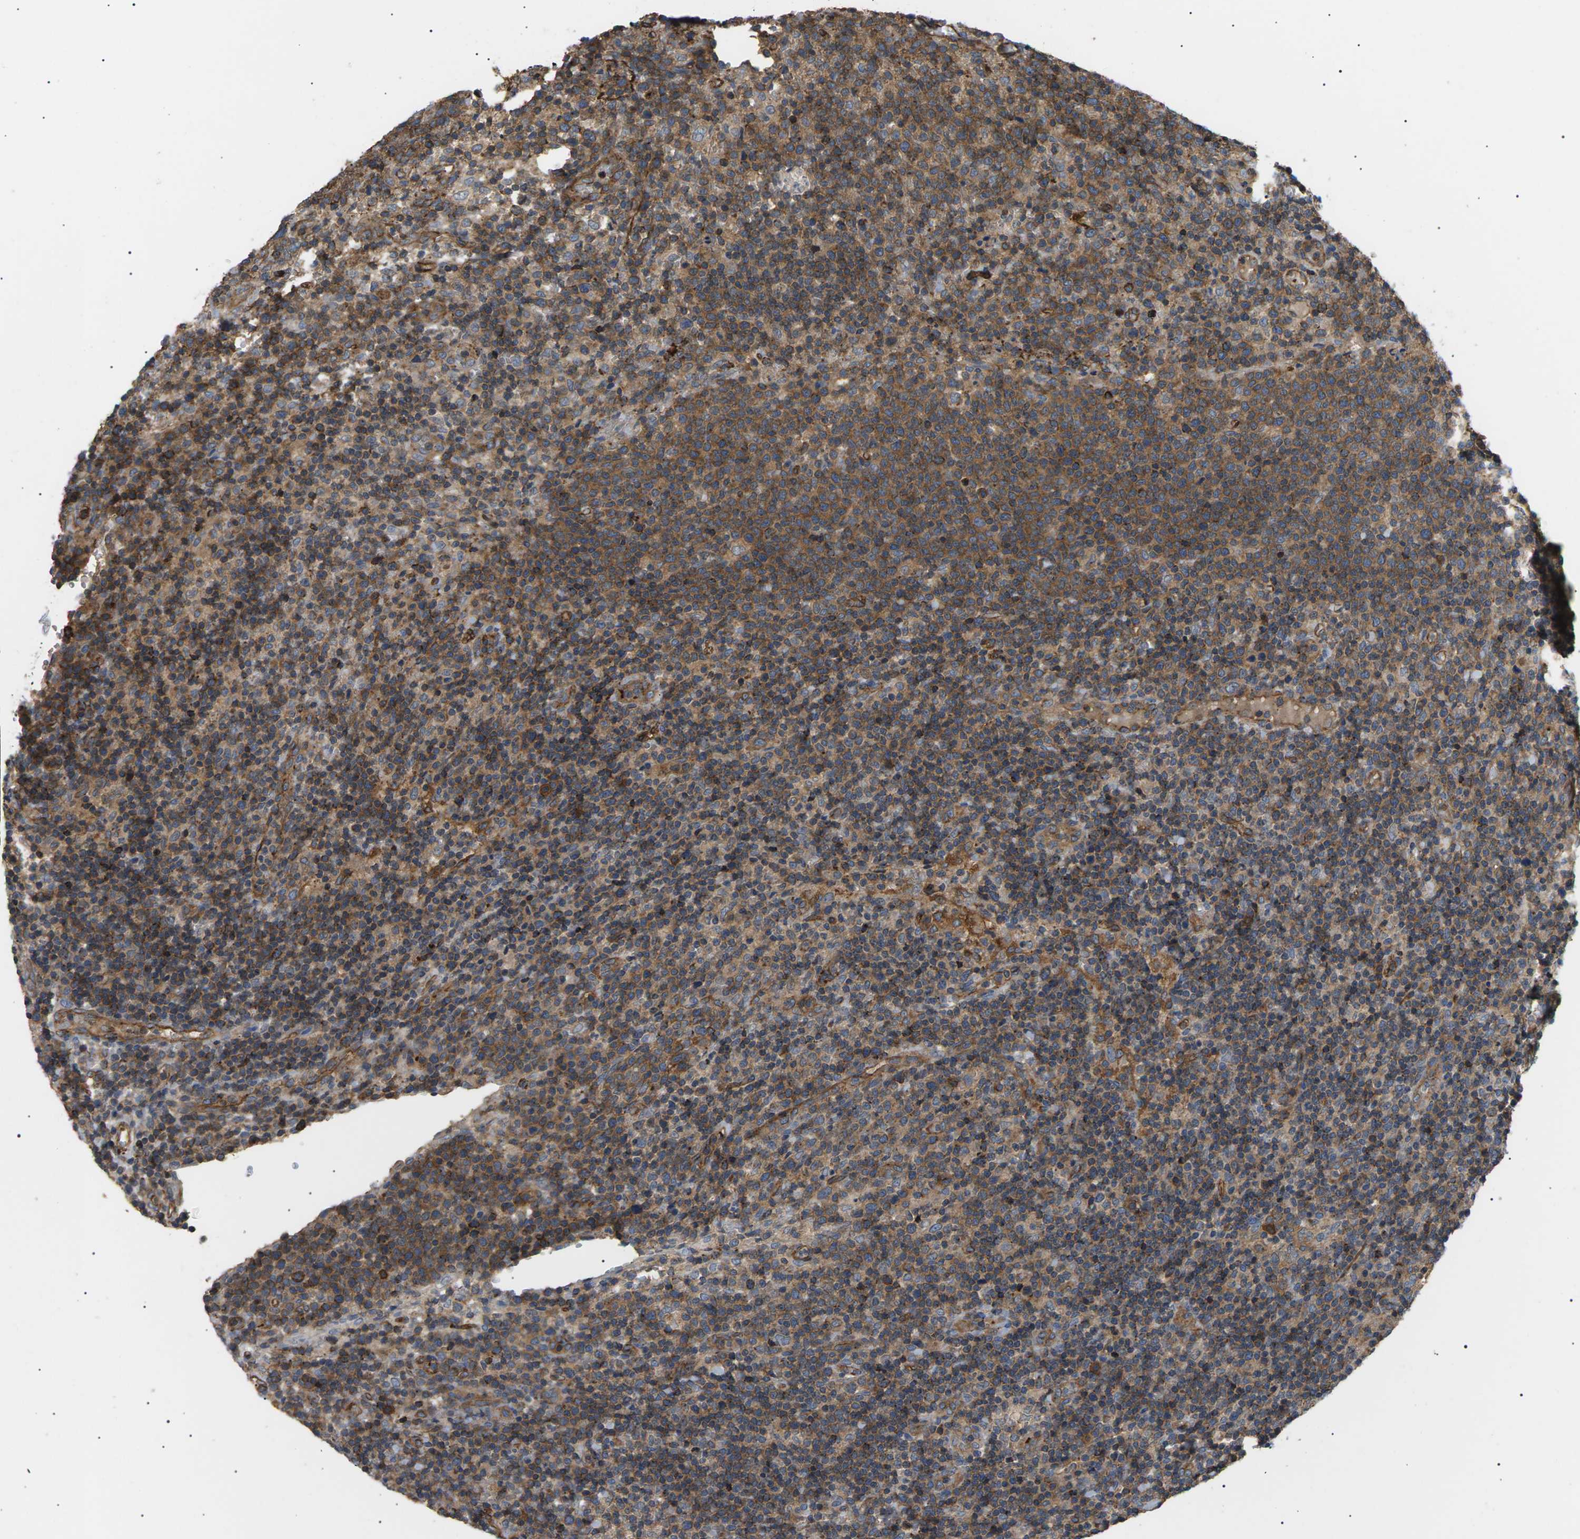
{"staining": {"intensity": "moderate", "quantity": ">75%", "location": "cytoplasmic/membranous"}, "tissue": "lymphoma", "cell_type": "Tumor cells", "image_type": "cancer", "snomed": [{"axis": "morphology", "description": "Malignant lymphoma, non-Hodgkin's type, High grade"}, {"axis": "topography", "description": "Lymph node"}], "caption": "Human malignant lymphoma, non-Hodgkin's type (high-grade) stained for a protein (brown) shows moderate cytoplasmic/membranous positive expression in approximately >75% of tumor cells.", "gene": "TMTC4", "patient": {"sex": "male", "age": 61}}